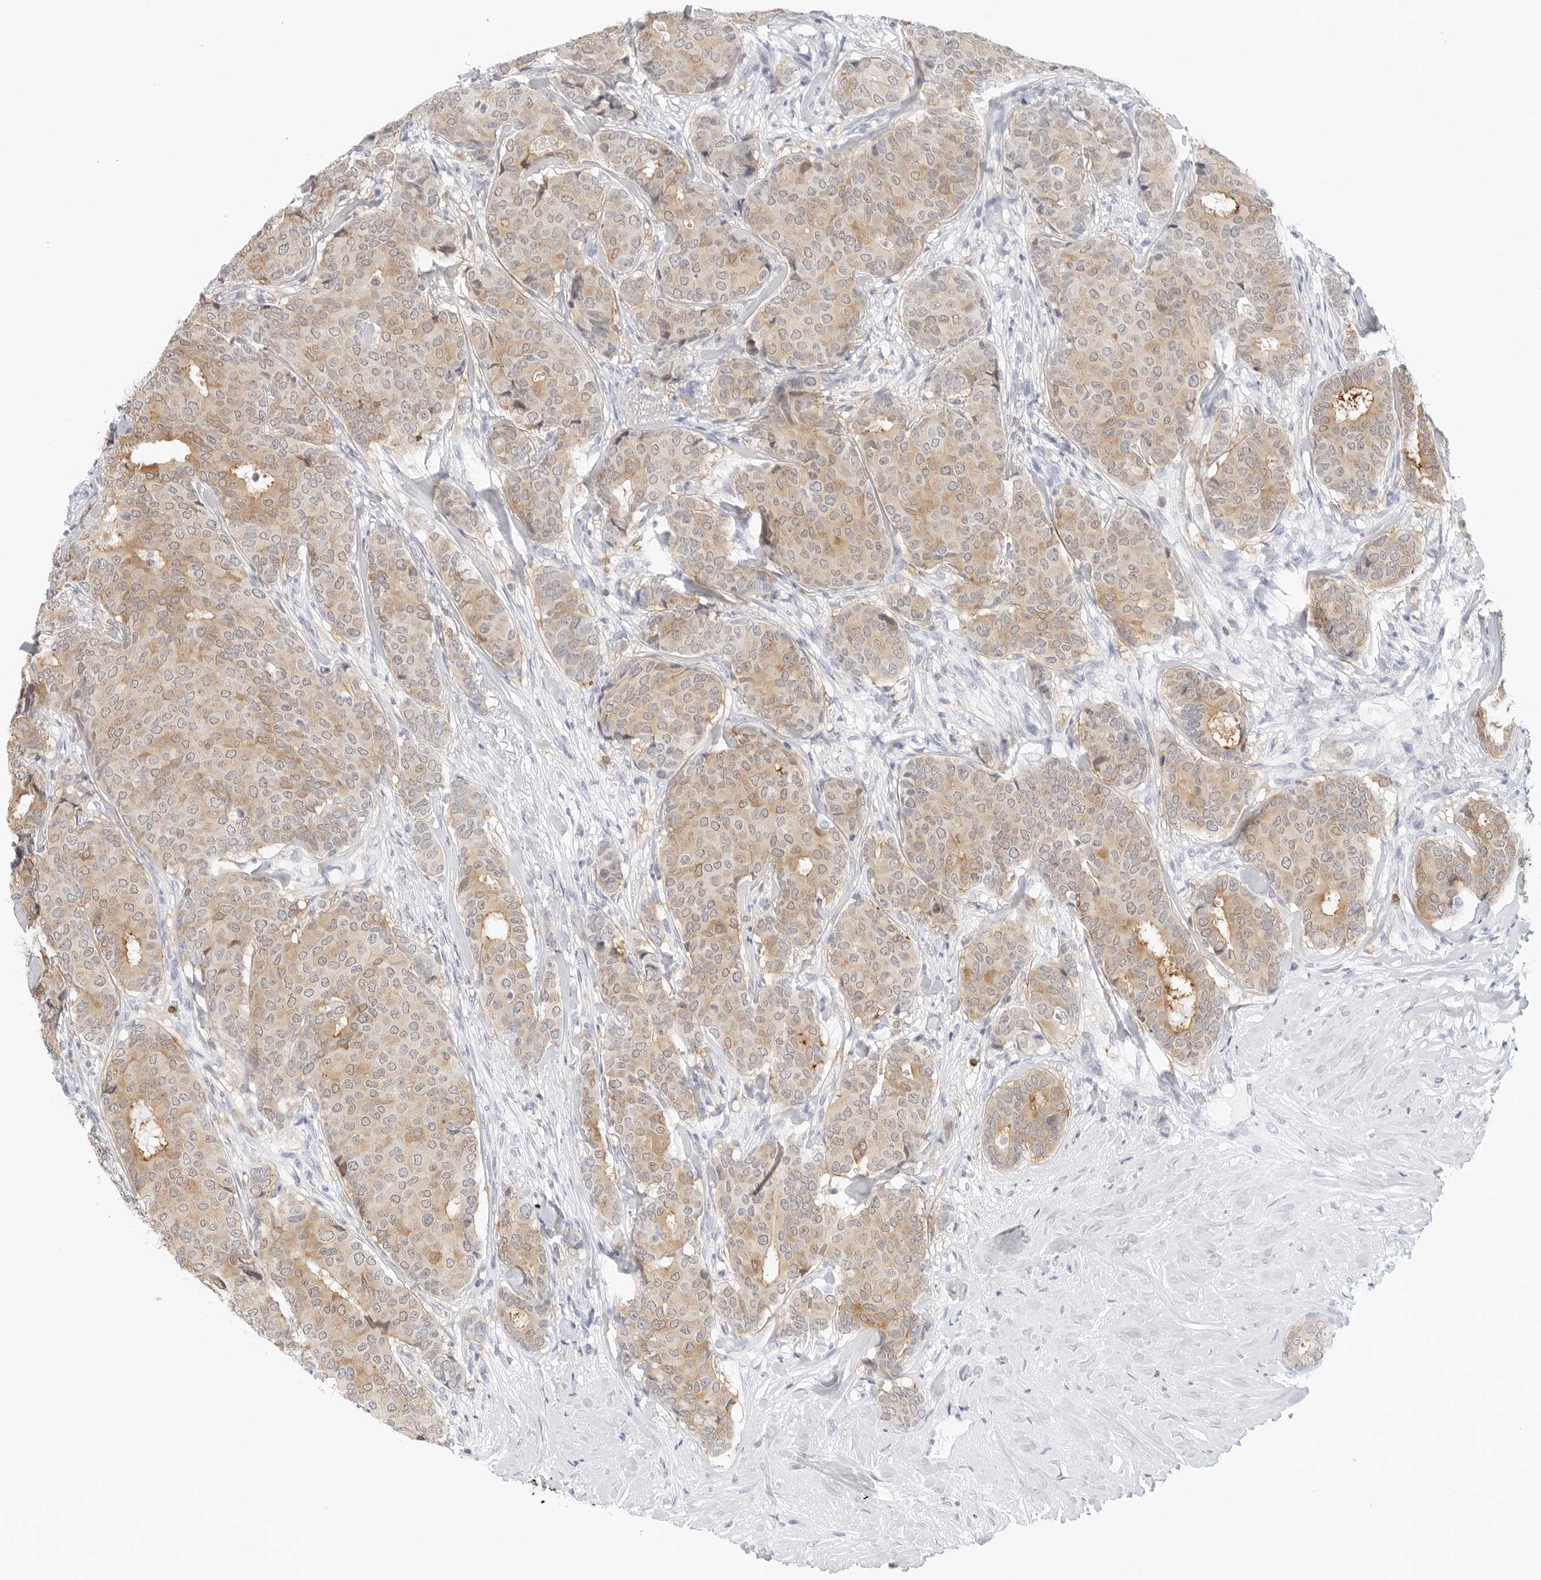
{"staining": {"intensity": "moderate", "quantity": ">75%", "location": "cytoplasmic/membranous"}, "tissue": "breast cancer", "cell_type": "Tumor cells", "image_type": "cancer", "snomed": [{"axis": "morphology", "description": "Duct carcinoma"}, {"axis": "topography", "description": "Breast"}], "caption": "DAB (3,3'-diaminobenzidine) immunohistochemical staining of human breast invasive ductal carcinoma demonstrates moderate cytoplasmic/membranous protein positivity in approximately >75% of tumor cells.", "gene": "SLC9A3R1", "patient": {"sex": "female", "age": 75}}